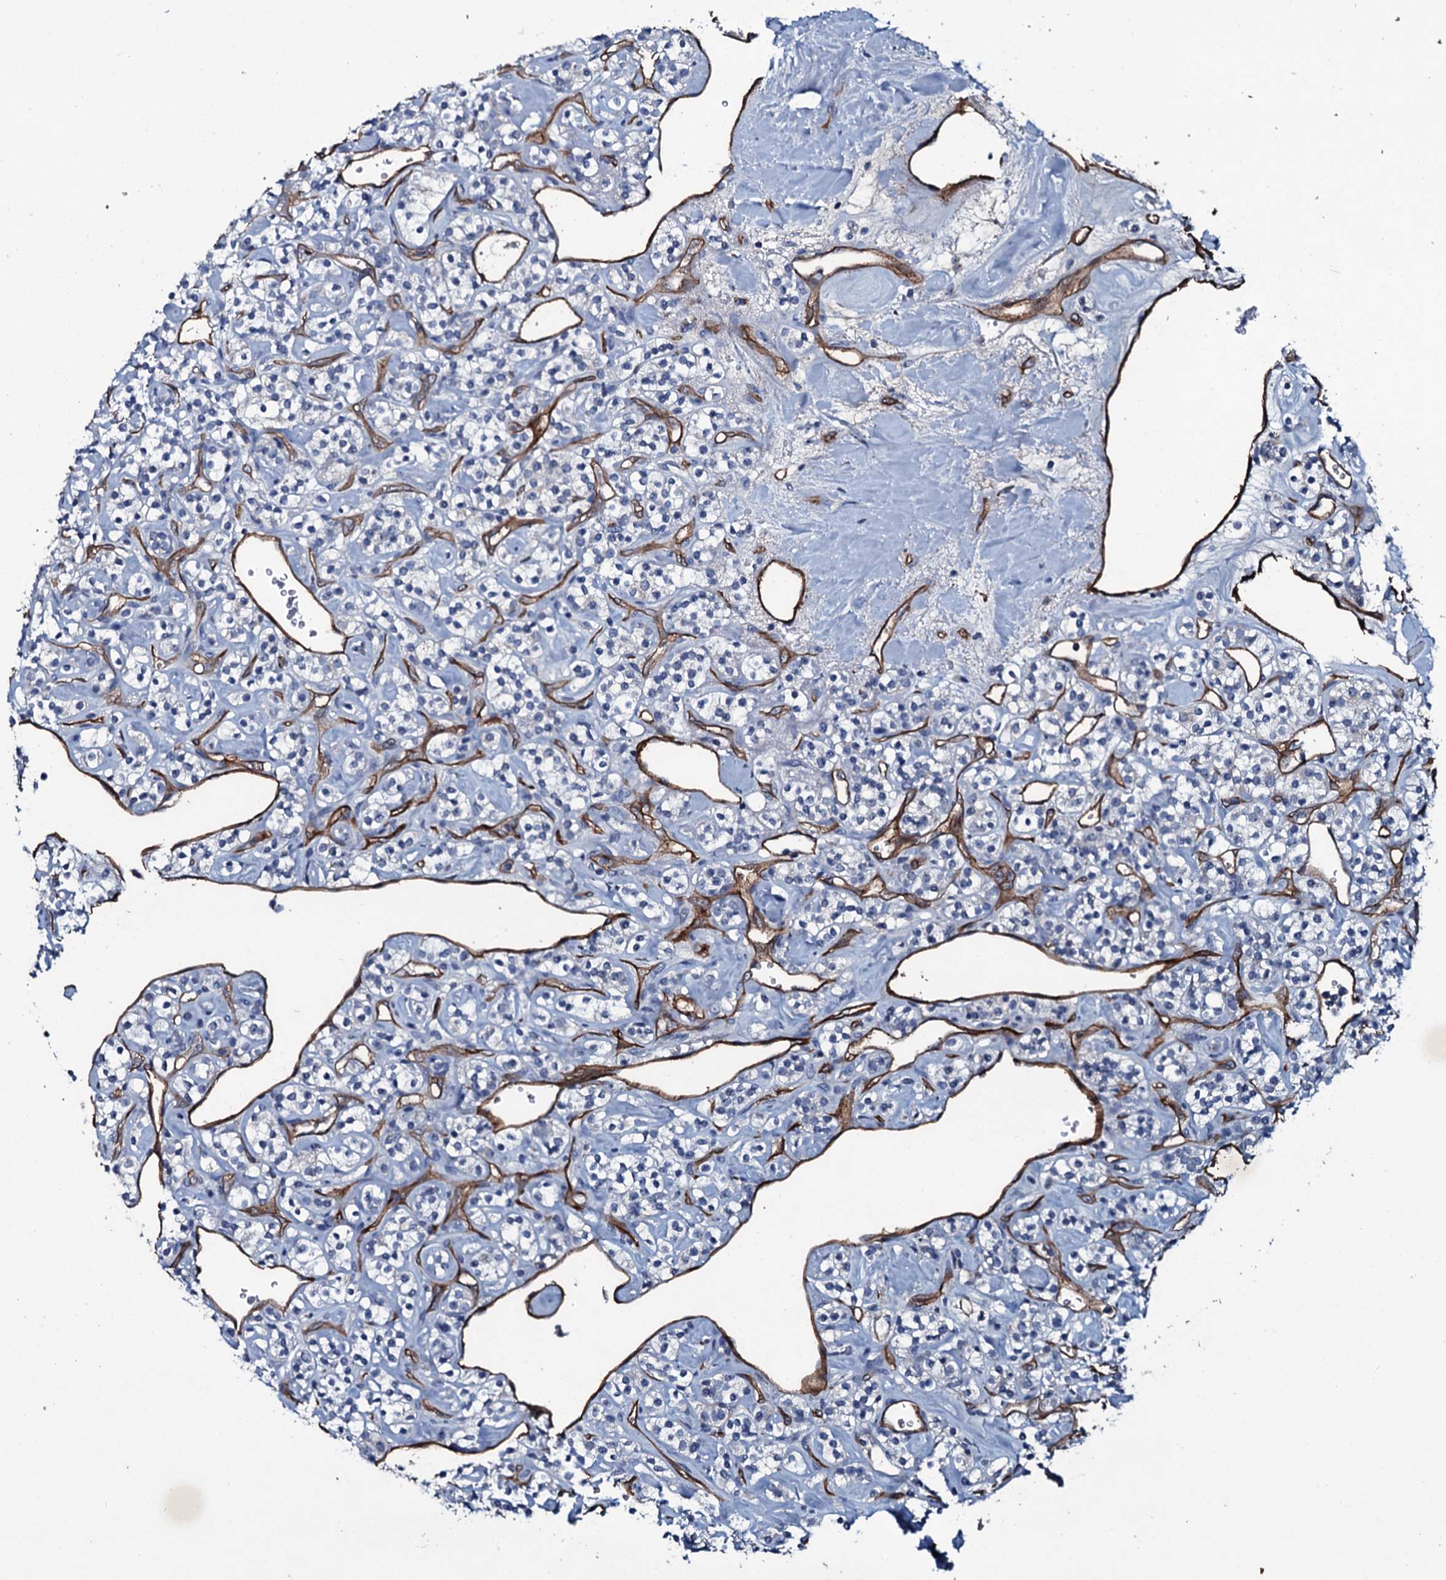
{"staining": {"intensity": "negative", "quantity": "none", "location": "none"}, "tissue": "renal cancer", "cell_type": "Tumor cells", "image_type": "cancer", "snomed": [{"axis": "morphology", "description": "Adenocarcinoma, NOS"}, {"axis": "topography", "description": "Kidney"}], "caption": "IHC photomicrograph of renal cancer (adenocarcinoma) stained for a protein (brown), which exhibits no expression in tumor cells.", "gene": "CLEC14A", "patient": {"sex": "male", "age": 77}}